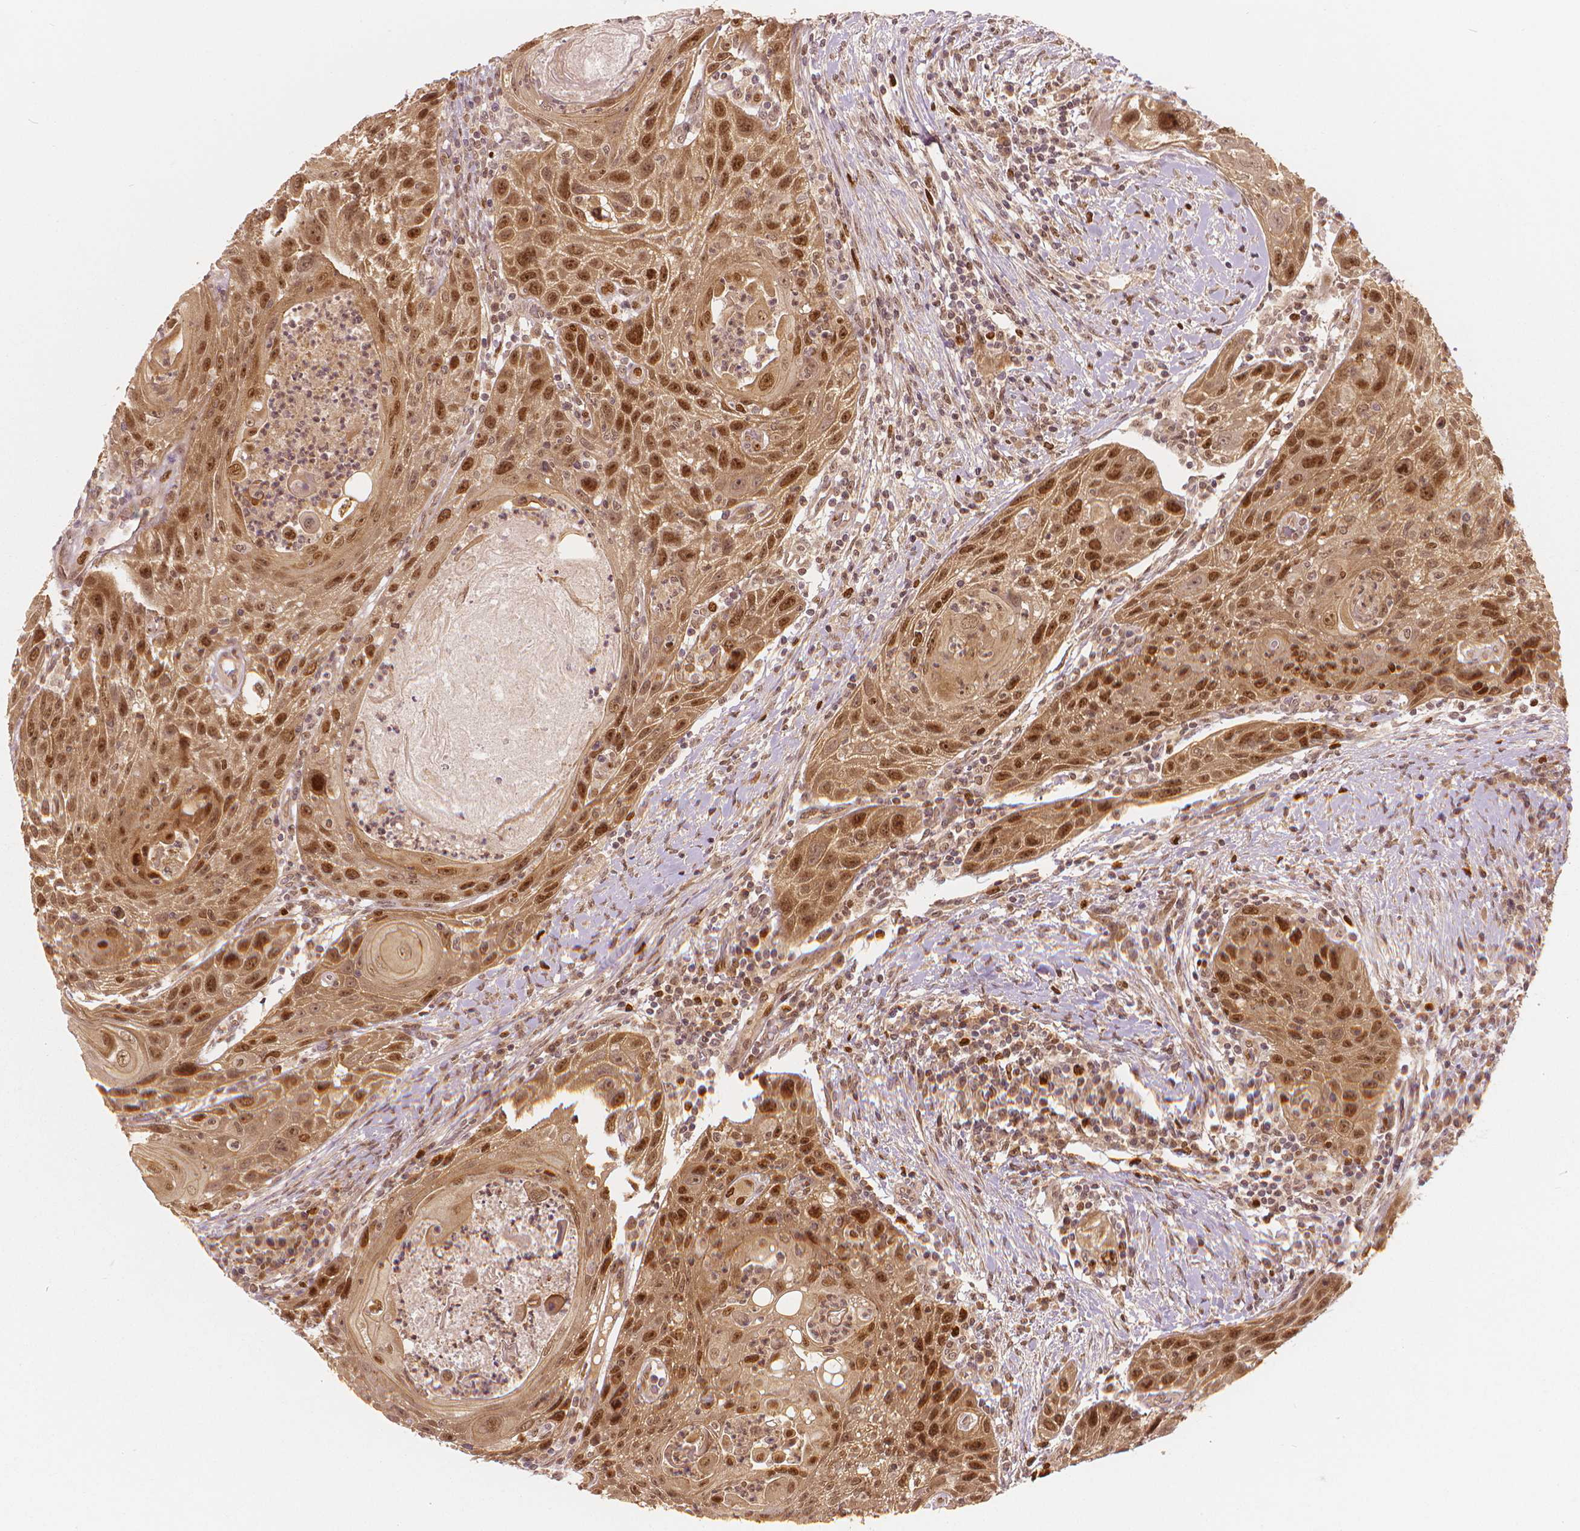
{"staining": {"intensity": "moderate", "quantity": ">75%", "location": "nuclear"}, "tissue": "head and neck cancer", "cell_type": "Tumor cells", "image_type": "cancer", "snomed": [{"axis": "morphology", "description": "Squamous cell carcinoma, NOS"}, {"axis": "topography", "description": "Head-Neck"}], "caption": "Immunohistochemical staining of human squamous cell carcinoma (head and neck) demonstrates medium levels of moderate nuclear staining in about >75% of tumor cells.", "gene": "NSD2", "patient": {"sex": "male", "age": 69}}